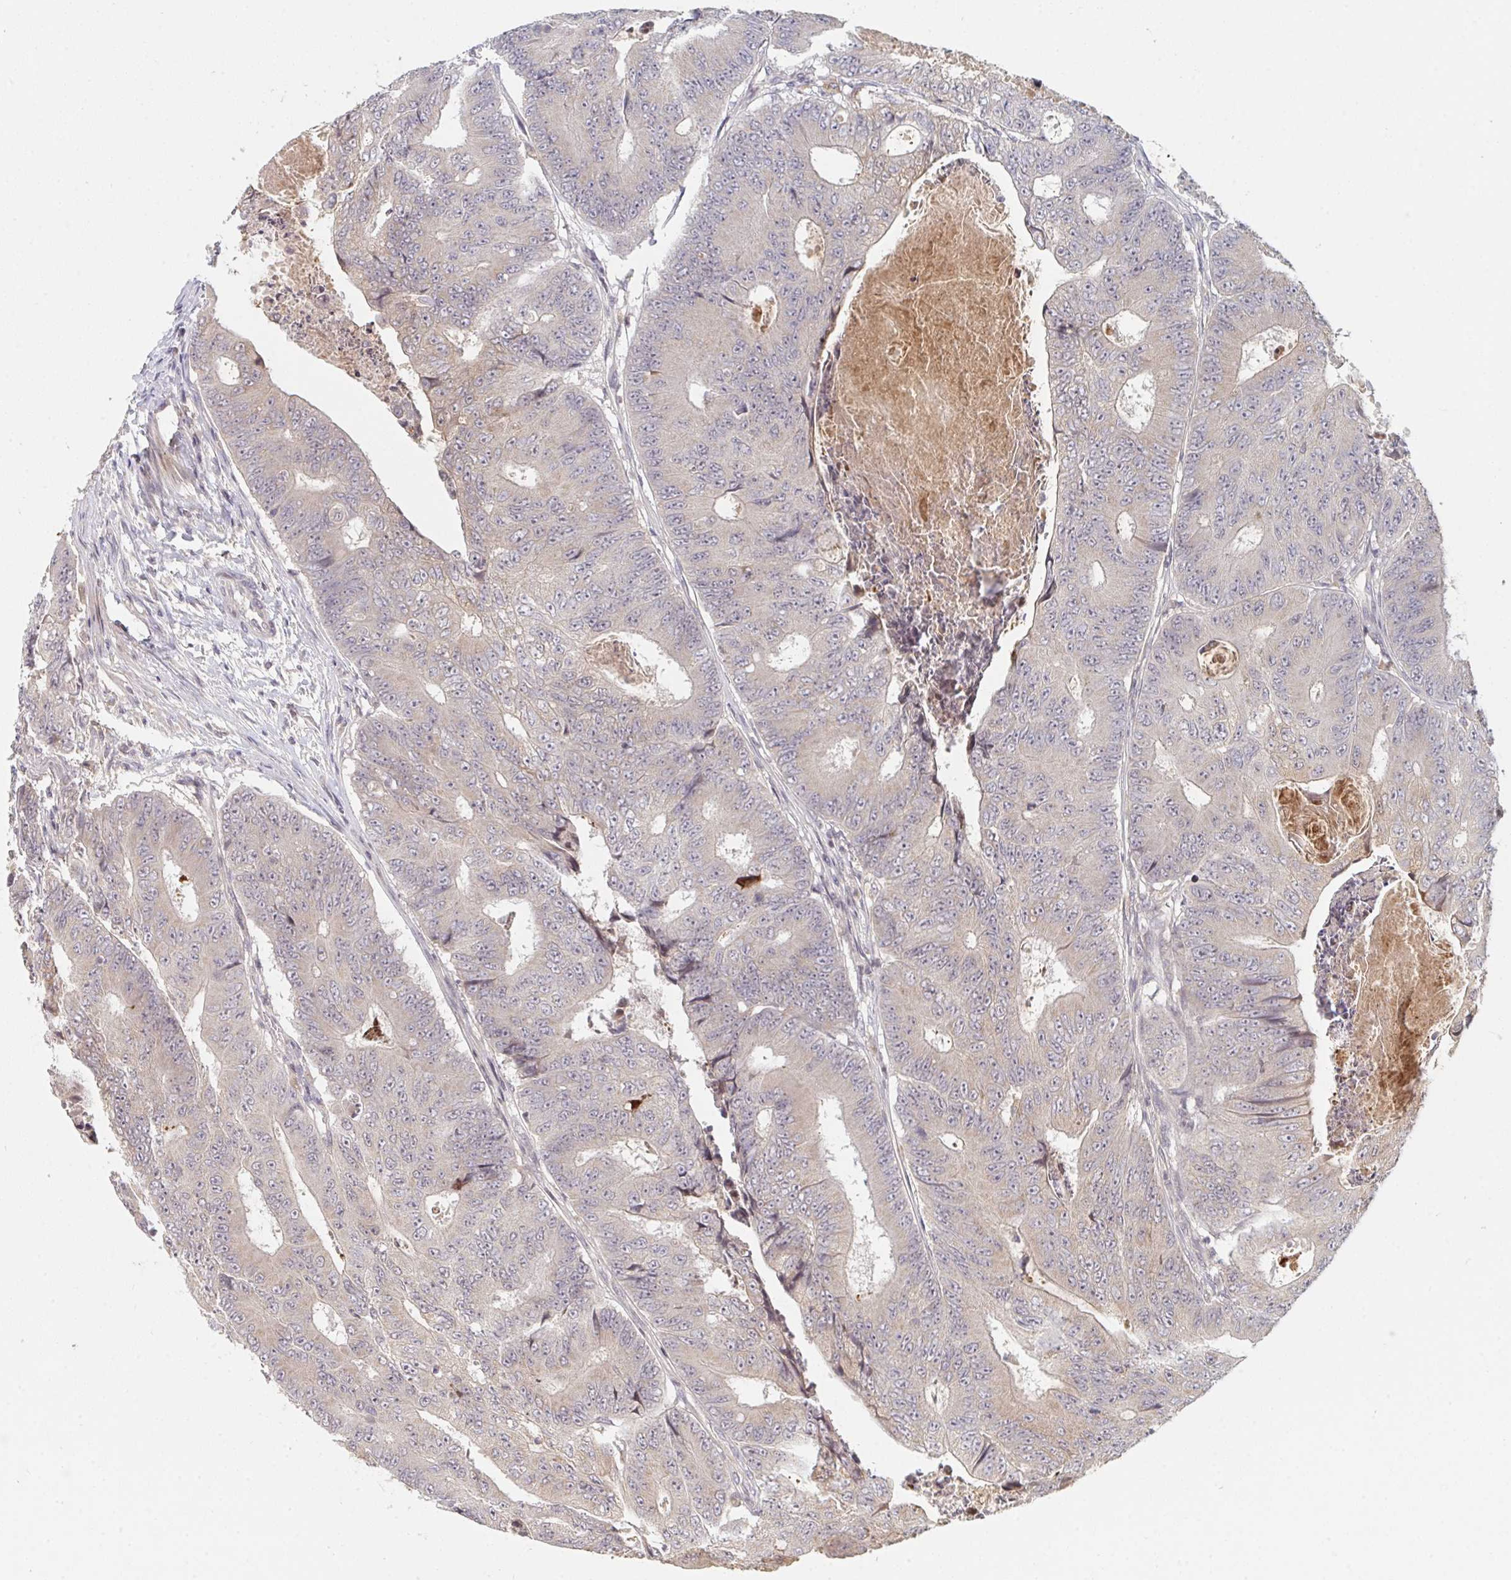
{"staining": {"intensity": "weak", "quantity": "<25%", "location": "cytoplasmic/membranous"}, "tissue": "colorectal cancer", "cell_type": "Tumor cells", "image_type": "cancer", "snomed": [{"axis": "morphology", "description": "Adenocarcinoma, NOS"}, {"axis": "topography", "description": "Colon"}], "caption": "DAB immunohistochemical staining of human colorectal cancer displays no significant positivity in tumor cells.", "gene": "DCST1", "patient": {"sex": "female", "age": 48}}